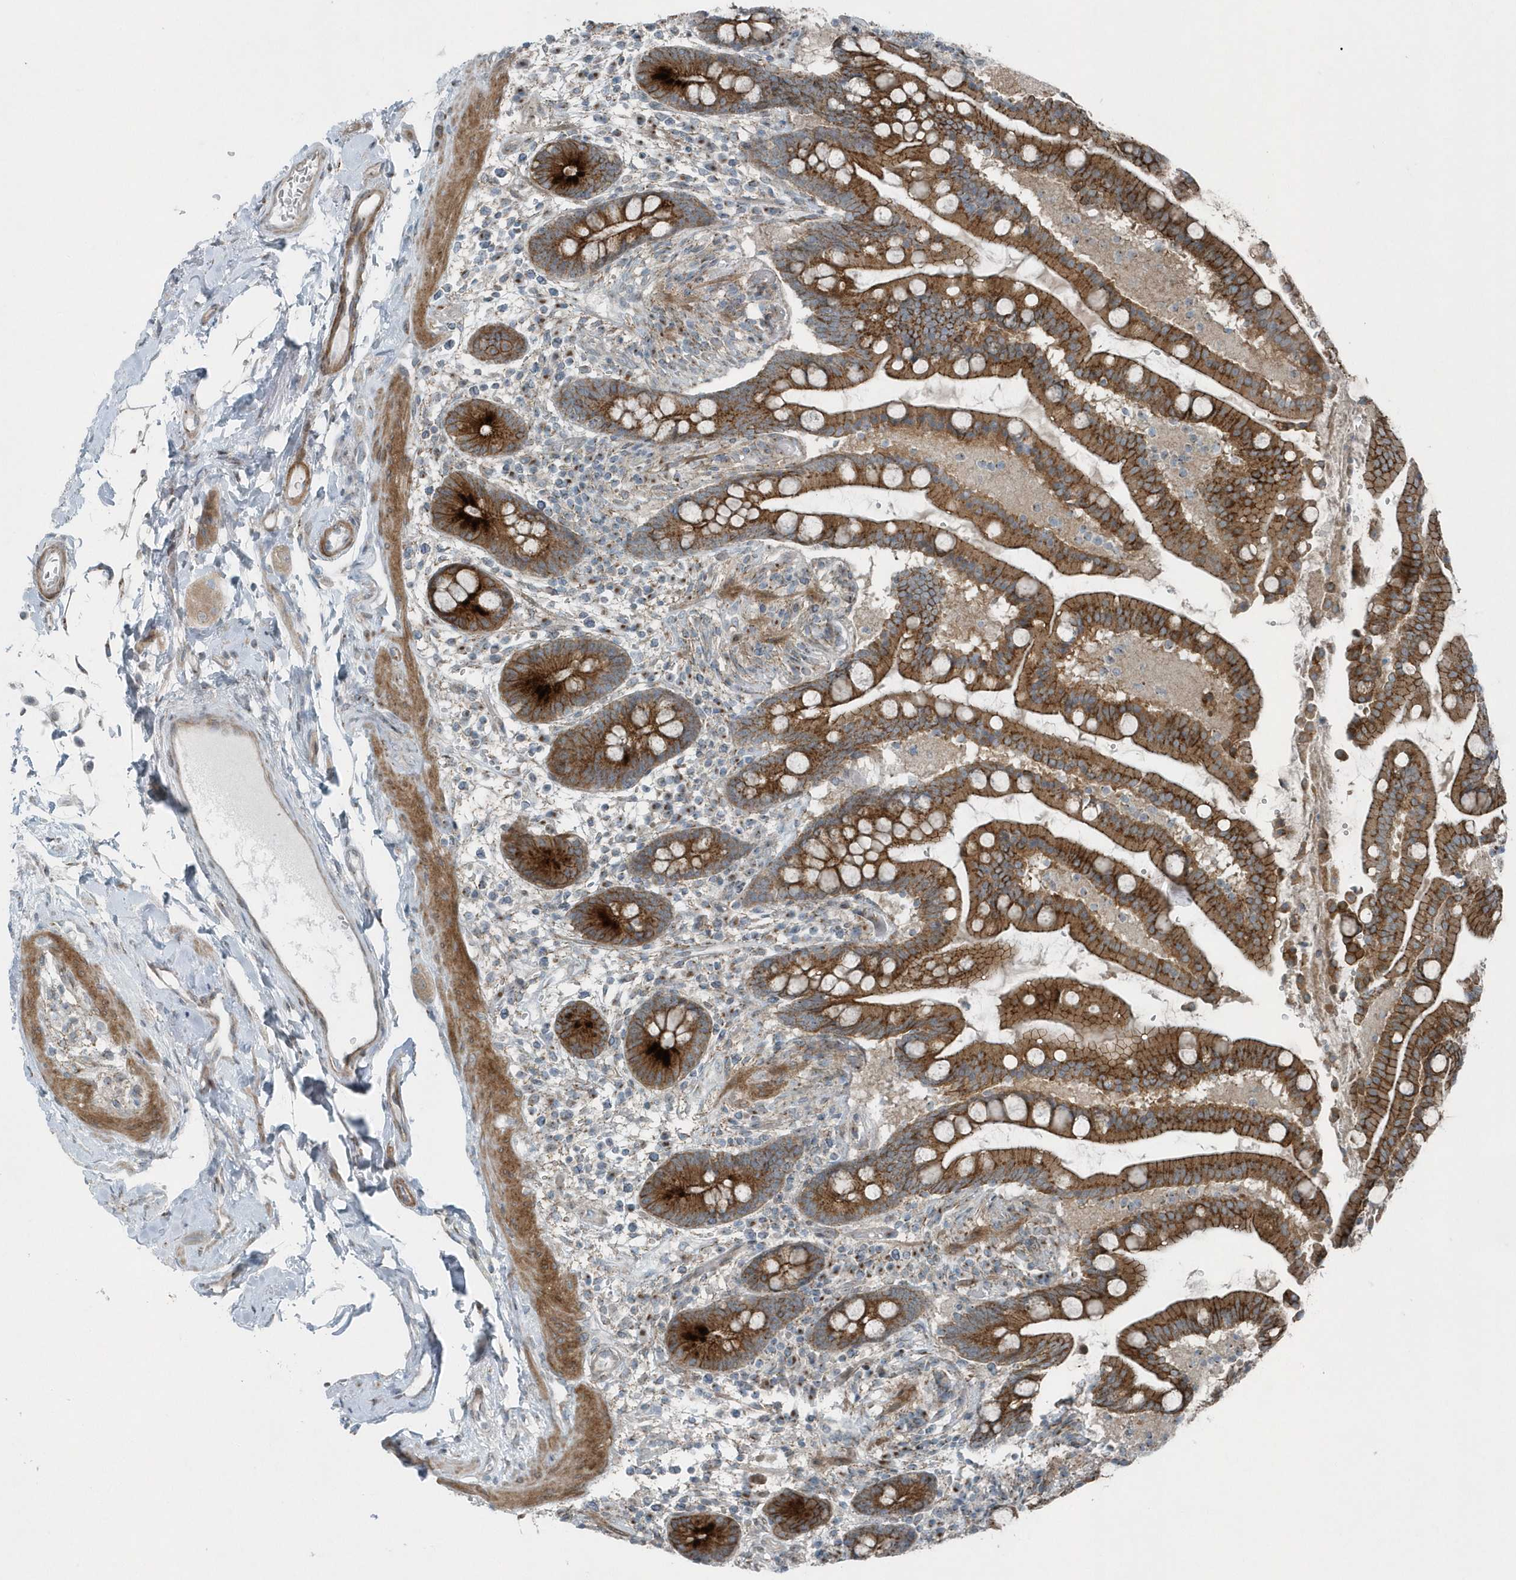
{"staining": {"intensity": "weak", "quantity": ">75%", "location": "cytoplasmic/membranous"}, "tissue": "colon", "cell_type": "Endothelial cells", "image_type": "normal", "snomed": [{"axis": "morphology", "description": "Normal tissue, NOS"}, {"axis": "topography", "description": "Colon"}], "caption": "Immunohistochemistry (IHC) staining of normal colon, which demonstrates low levels of weak cytoplasmic/membranous expression in approximately >75% of endothelial cells indicating weak cytoplasmic/membranous protein expression. The staining was performed using DAB (brown) for protein detection and nuclei were counterstained in hematoxylin (blue).", "gene": "GCC2", "patient": {"sex": "male", "age": 73}}